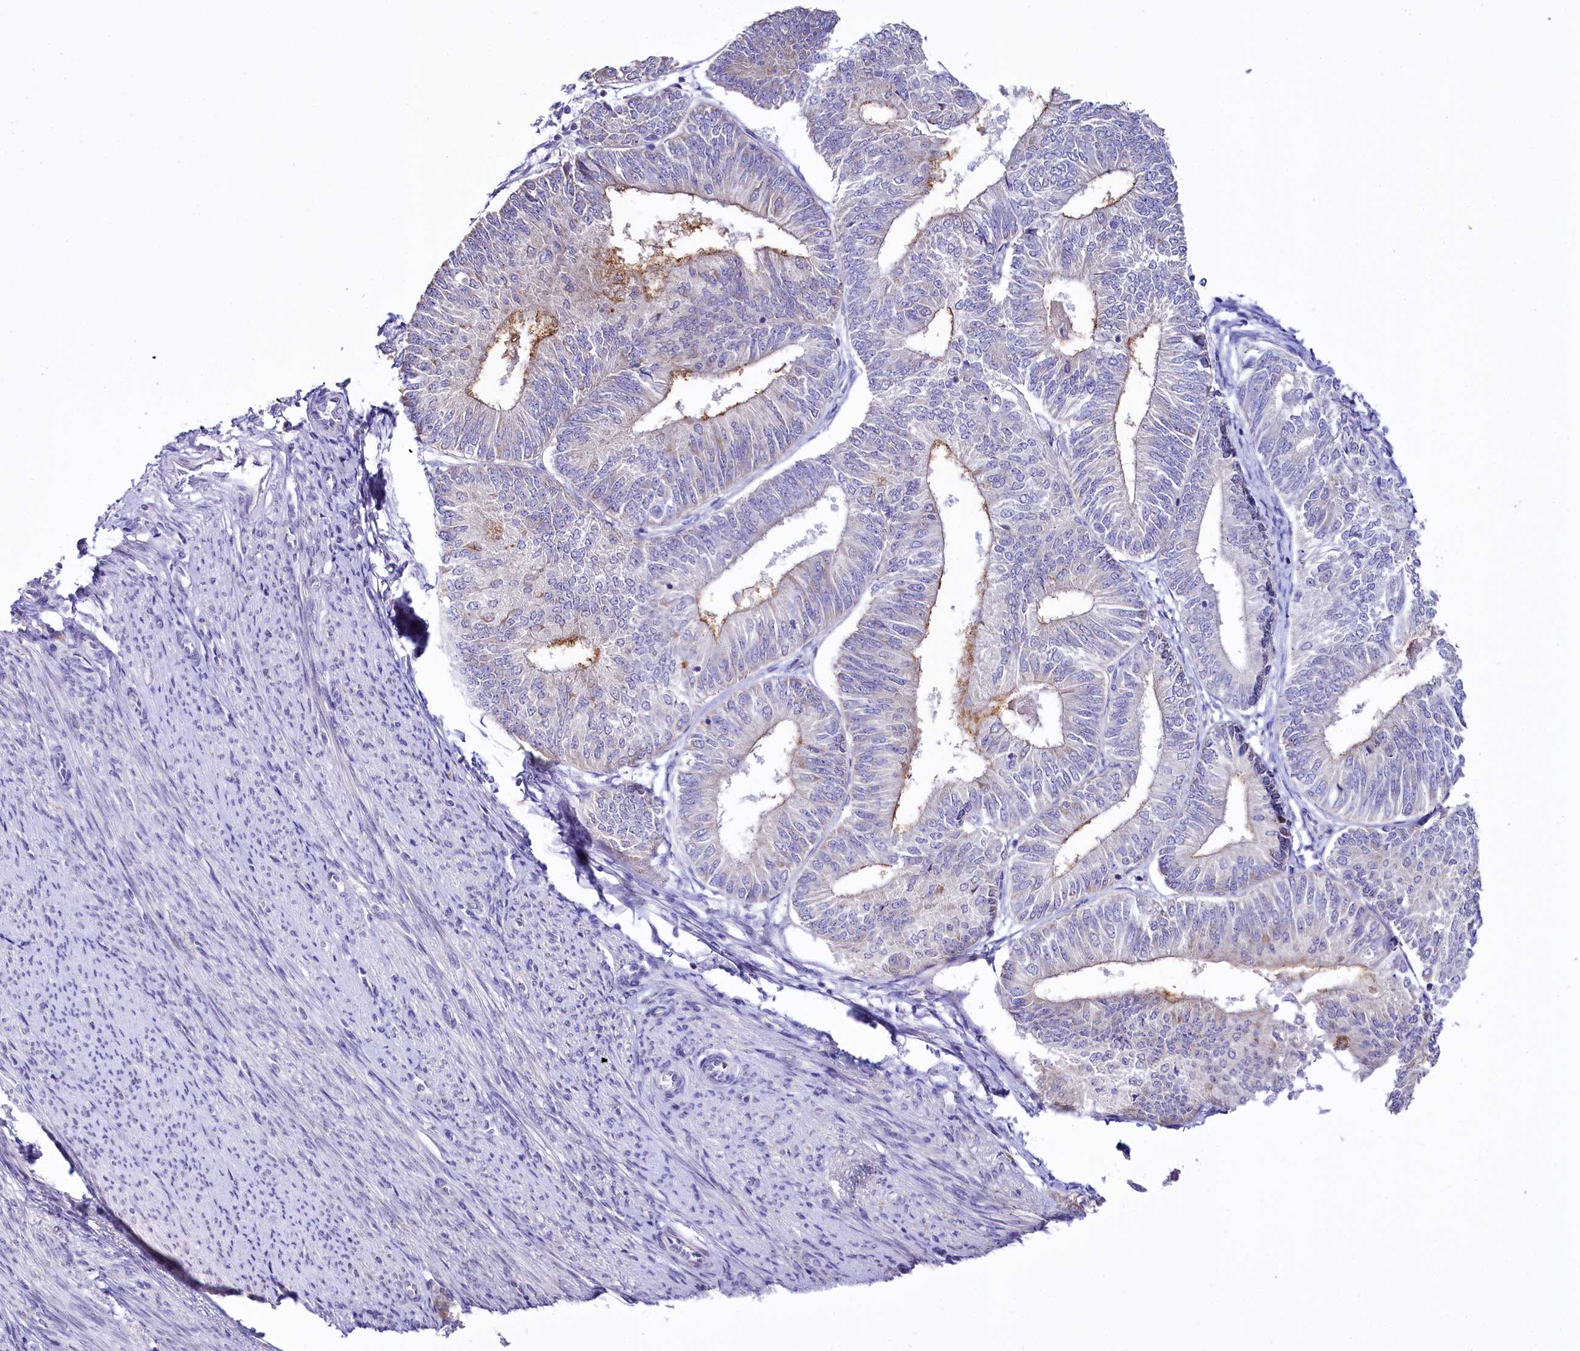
{"staining": {"intensity": "negative", "quantity": "none", "location": "none"}, "tissue": "endometrial cancer", "cell_type": "Tumor cells", "image_type": "cancer", "snomed": [{"axis": "morphology", "description": "Adenocarcinoma, NOS"}, {"axis": "topography", "description": "Endometrium"}], "caption": "A micrograph of endometrial cancer (adenocarcinoma) stained for a protein displays no brown staining in tumor cells.", "gene": "SPATS2", "patient": {"sex": "female", "age": 58}}